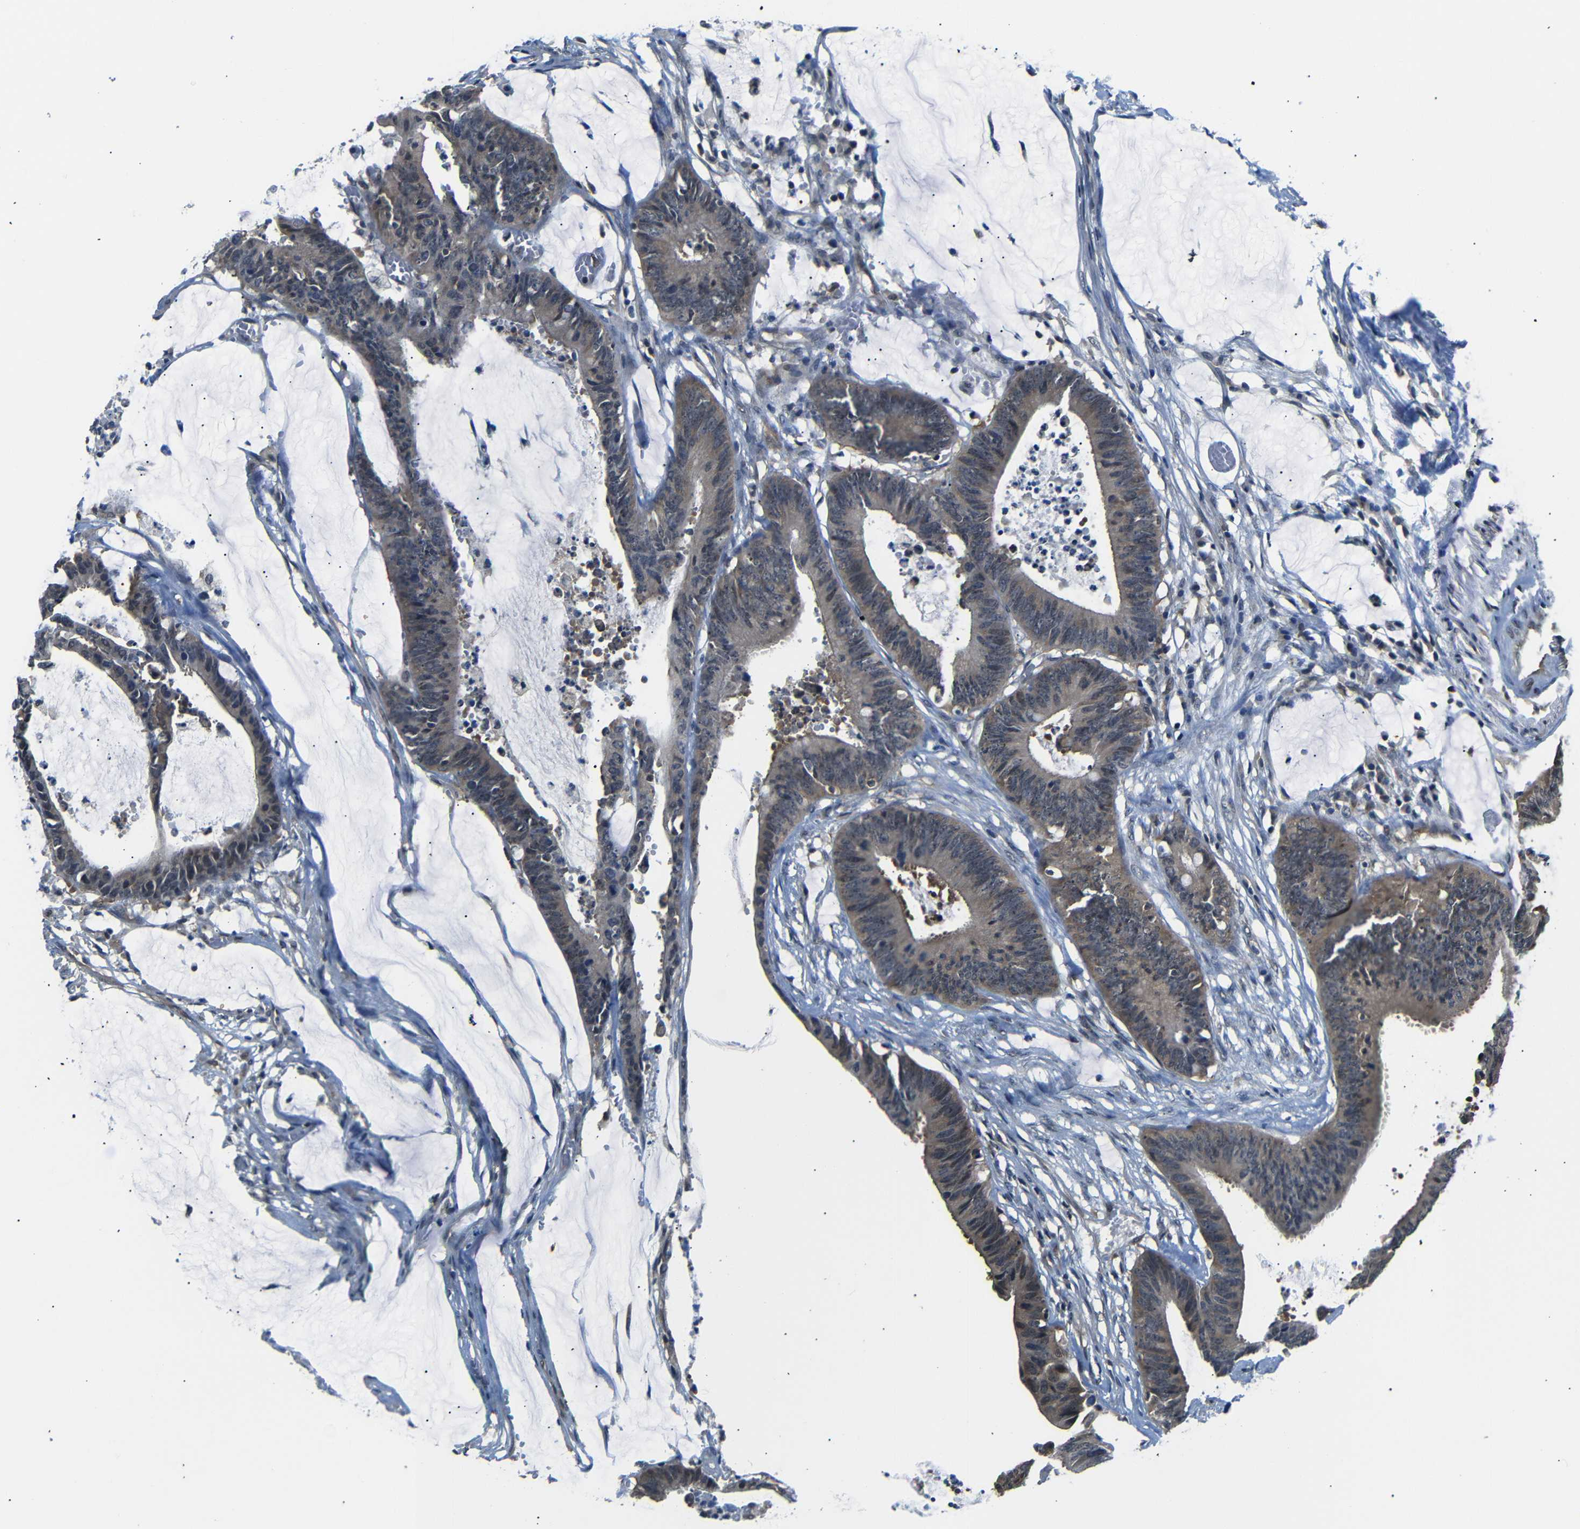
{"staining": {"intensity": "weak", "quantity": ">75%", "location": "cytoplasmic/membranous"}, "tissue": "colorectal cancer", "cell_type": "Tumor cells", "image_type": "cancer", "snomed": [{"axis": "morphology", "description": "Adenocarcinoma, NOS"}, {"axis": "topography", "description": "Rectum"}], "caption": "Protein analysis of colorectal cancer tissue shows weak cytoplasmic/membranous staining in approximately >75% of tumor cells. (Brightfield microscopy of DAB IHC at high magnification).", "gene": "UBXN1", "patient": {"sex": "female", "age": 66}}